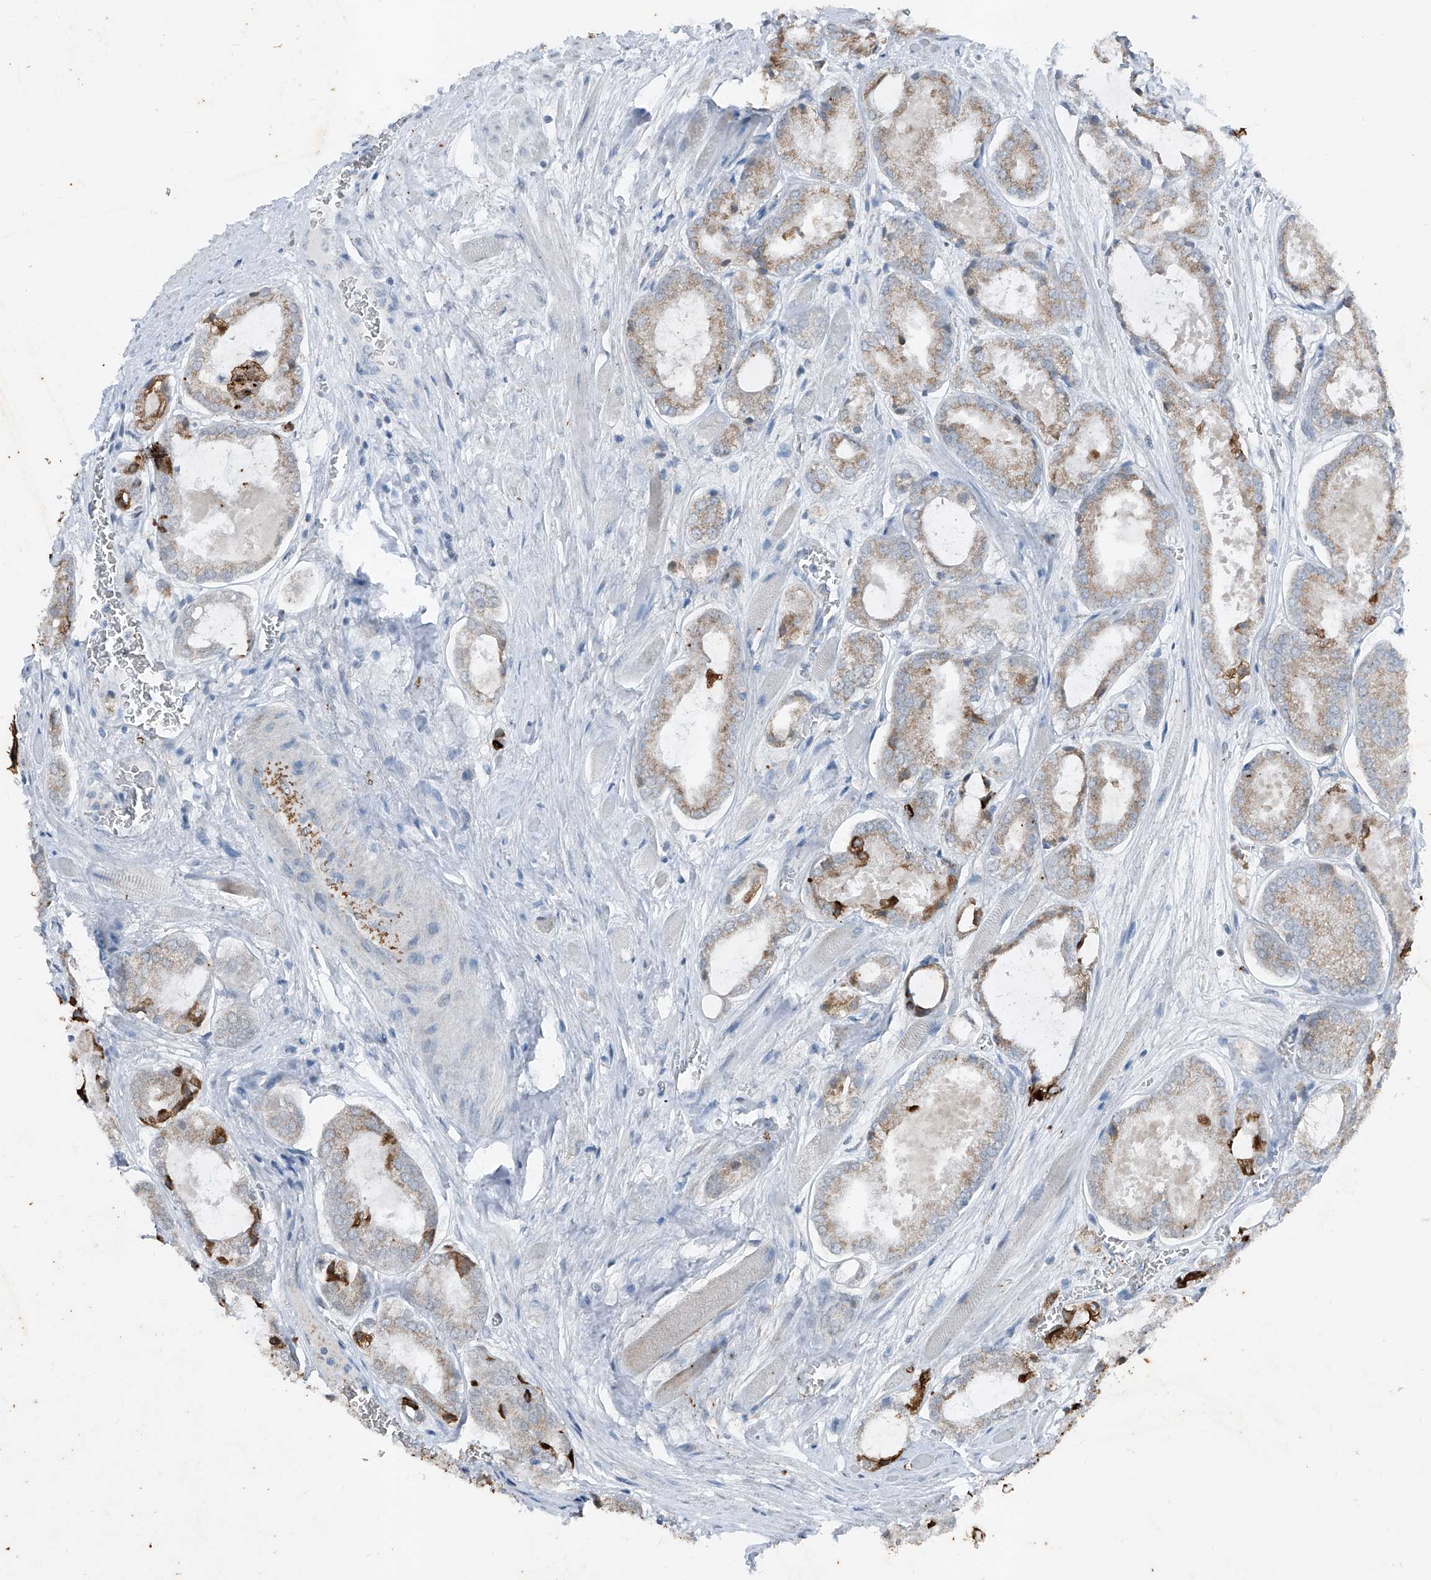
{"staining": {"intensity": "moderate", "quantity": "25%-75%", "location": "cytoplasmic/membranous"}, "tissue": "prostate cancer", "cell_type": "Tumor cells", "image_type": "cancer", "snomed": [{"axis": "morphology", "description": "Adenocarcinoma, Low grade"}, {"axis": "topography", "description": "Prostate"}], "caption": "An immunohistochemistry image of tumor tissue is shown. Protein staining in brown labels moderate cytoplasmic/membranous positivity in prostate cancer (low-grade adenocarcinoma) within tumor cells. Using DAB (3,3'-diaminobenzidine) (brown) and hematoxylin (blue) stains, captured at high magnification using brightfield microscopy.", "gene": "DYRK1B", "patient": {"sex": "male", "age": 67}}